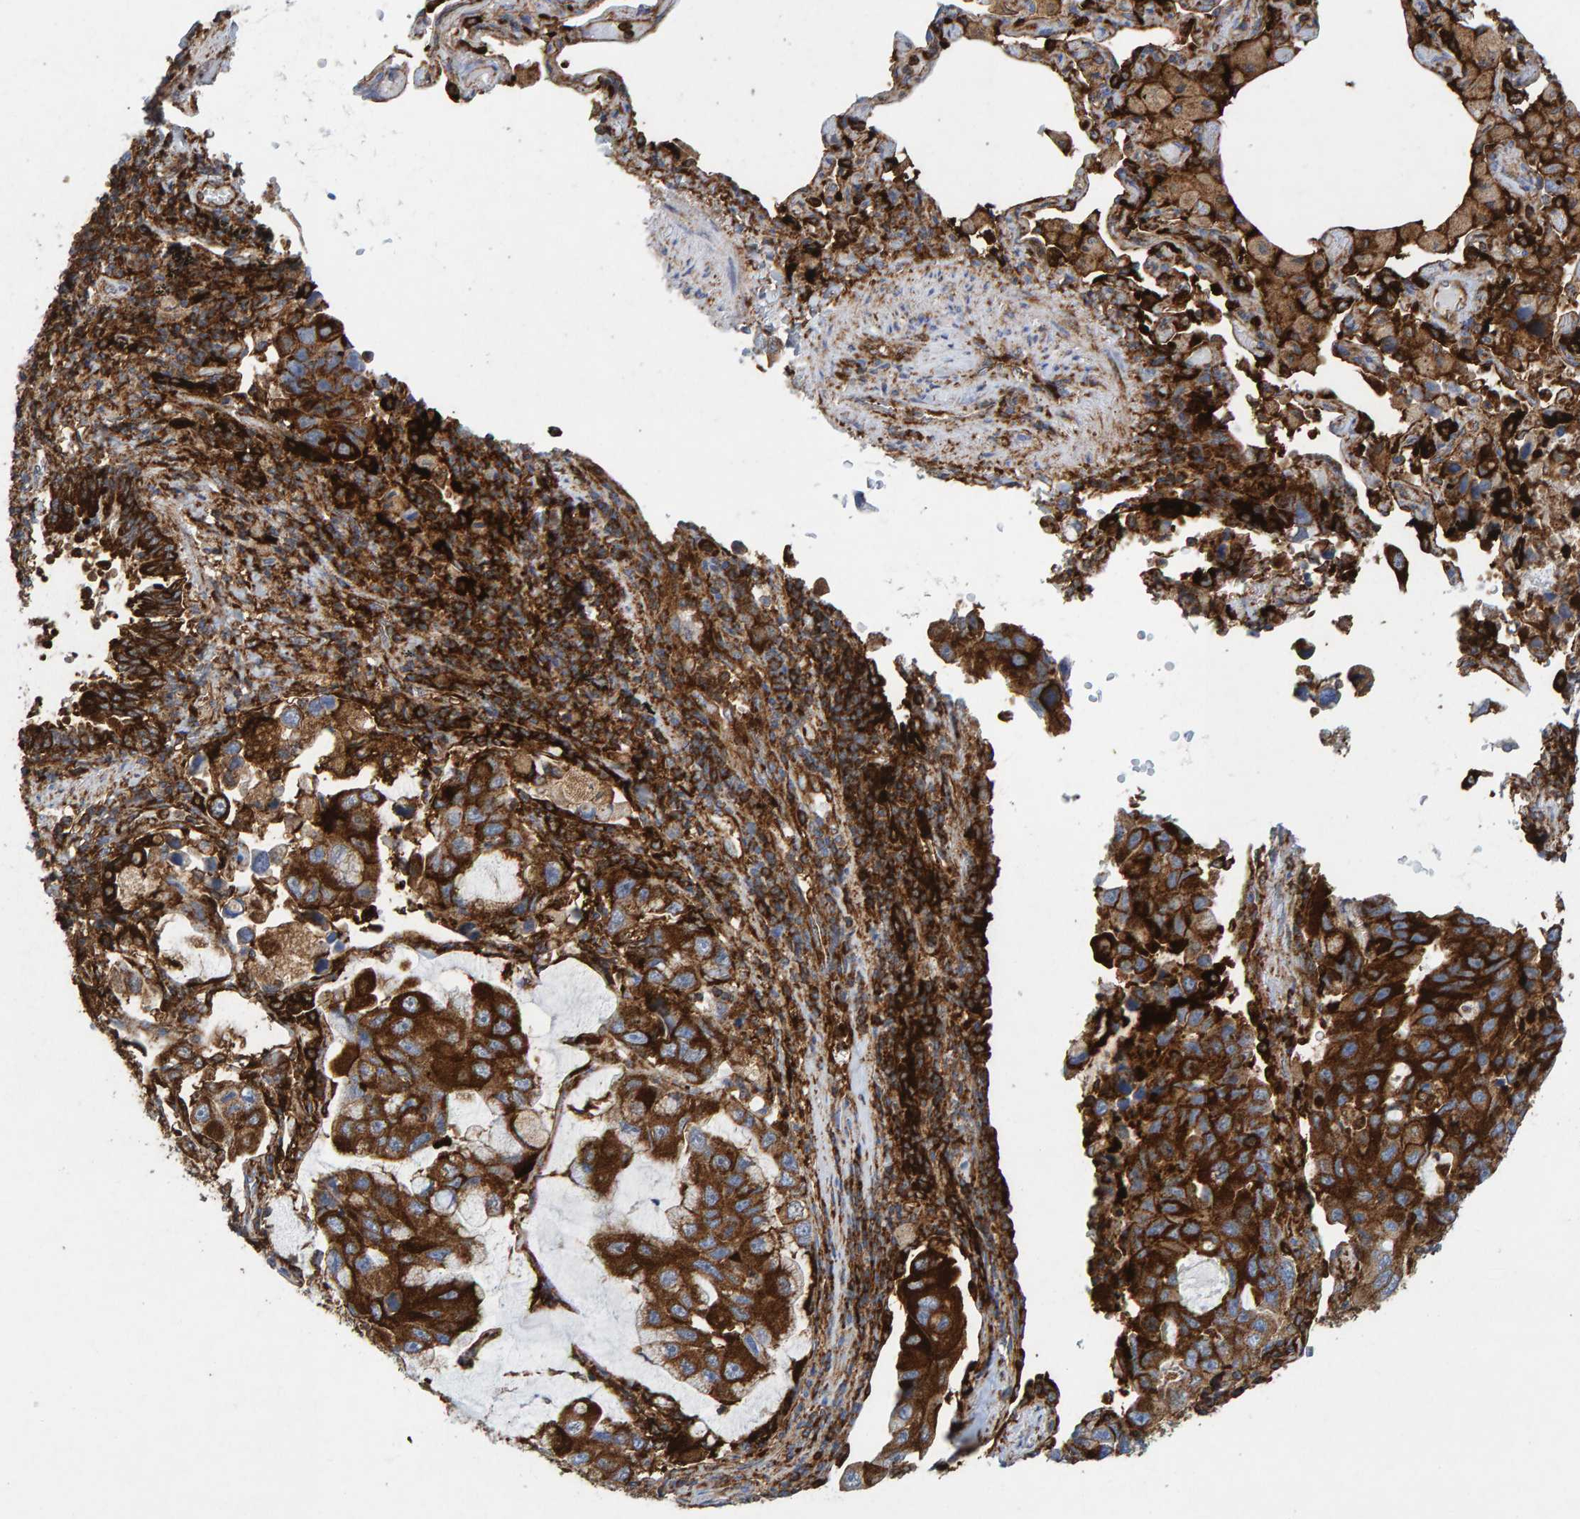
{"staining": {"intensity": "strong", "quantity": ">75%", "location": "cytoplasmic/membranous"}, "tissue": "lung cancer", "cell_type": "Tumor cells", "image_type": "cancer", "snomed": [{"axis": "morphology", "description": "Adenocarcinoma, NOS"}, {"axis": "topography", "description": "Lung"}], "caption": "High-power microscopy captured an IHC histopathology image of lung cancer (adenocarcinoma), revealing strong cytoplasmic/membranous expression in about >75% of tumor cells.", "gene": "MVP", "patient": {"sex": "male", "age": 64}}